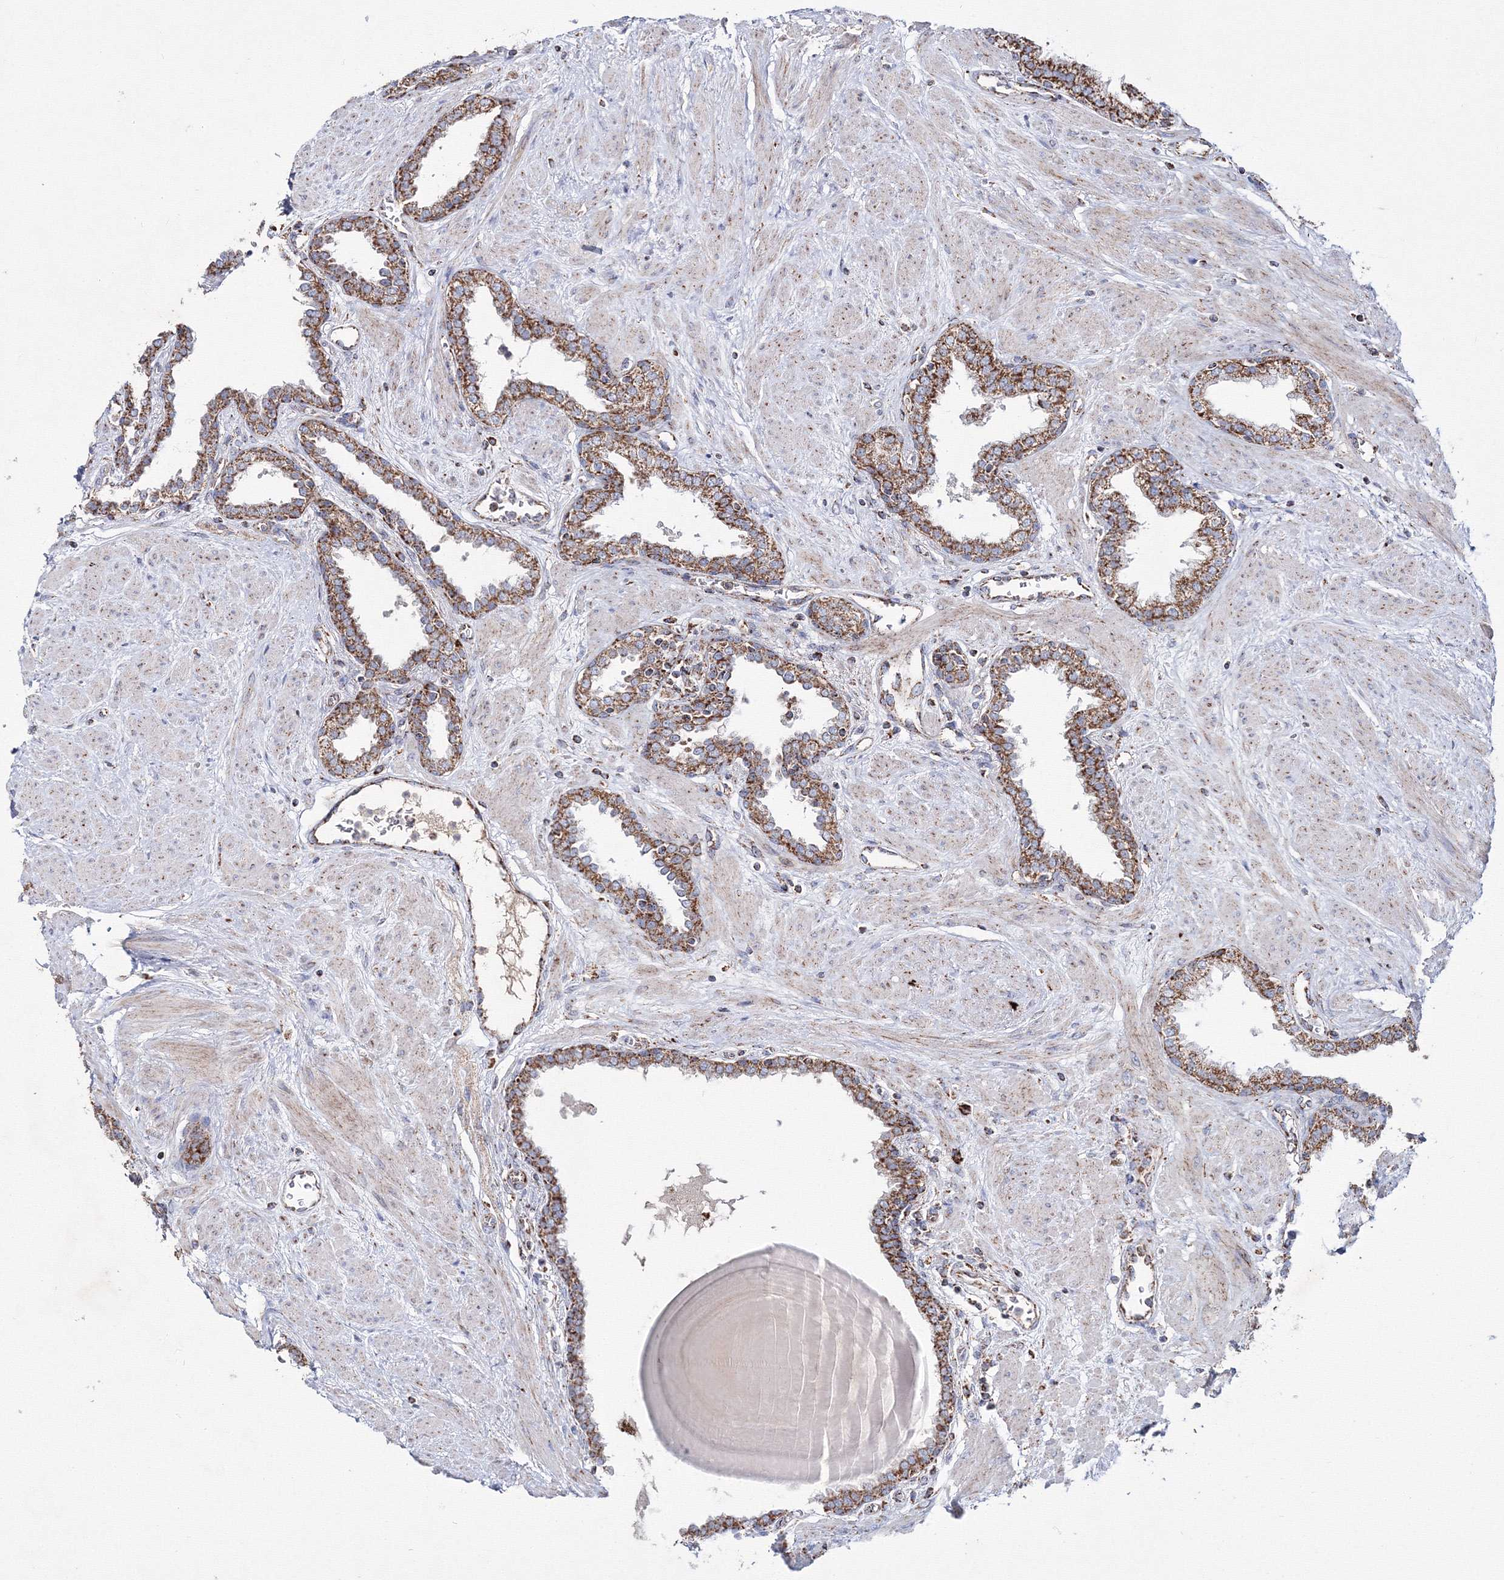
{"staining": {"intensity": "moderate", "quantity": ">75%", "location": "cytoplasmic/membranous"}, "tissue": "prostate", "cell_type": "Glandular cells", "image_type": "normal", "snomed": [{"axis": "morphology", "description": "Normal tissue, NOS"}, {"axis": "topography", "description": "Prostate"}], "caption": "Approximately >75% of glandular cells in normal prostate display moderate cytoplasmic/membranous protein positivity as visualized by brown immunohistochemical staining.", "gene": "IGSF9", "patient": {"sex": "male", "age": 51}}